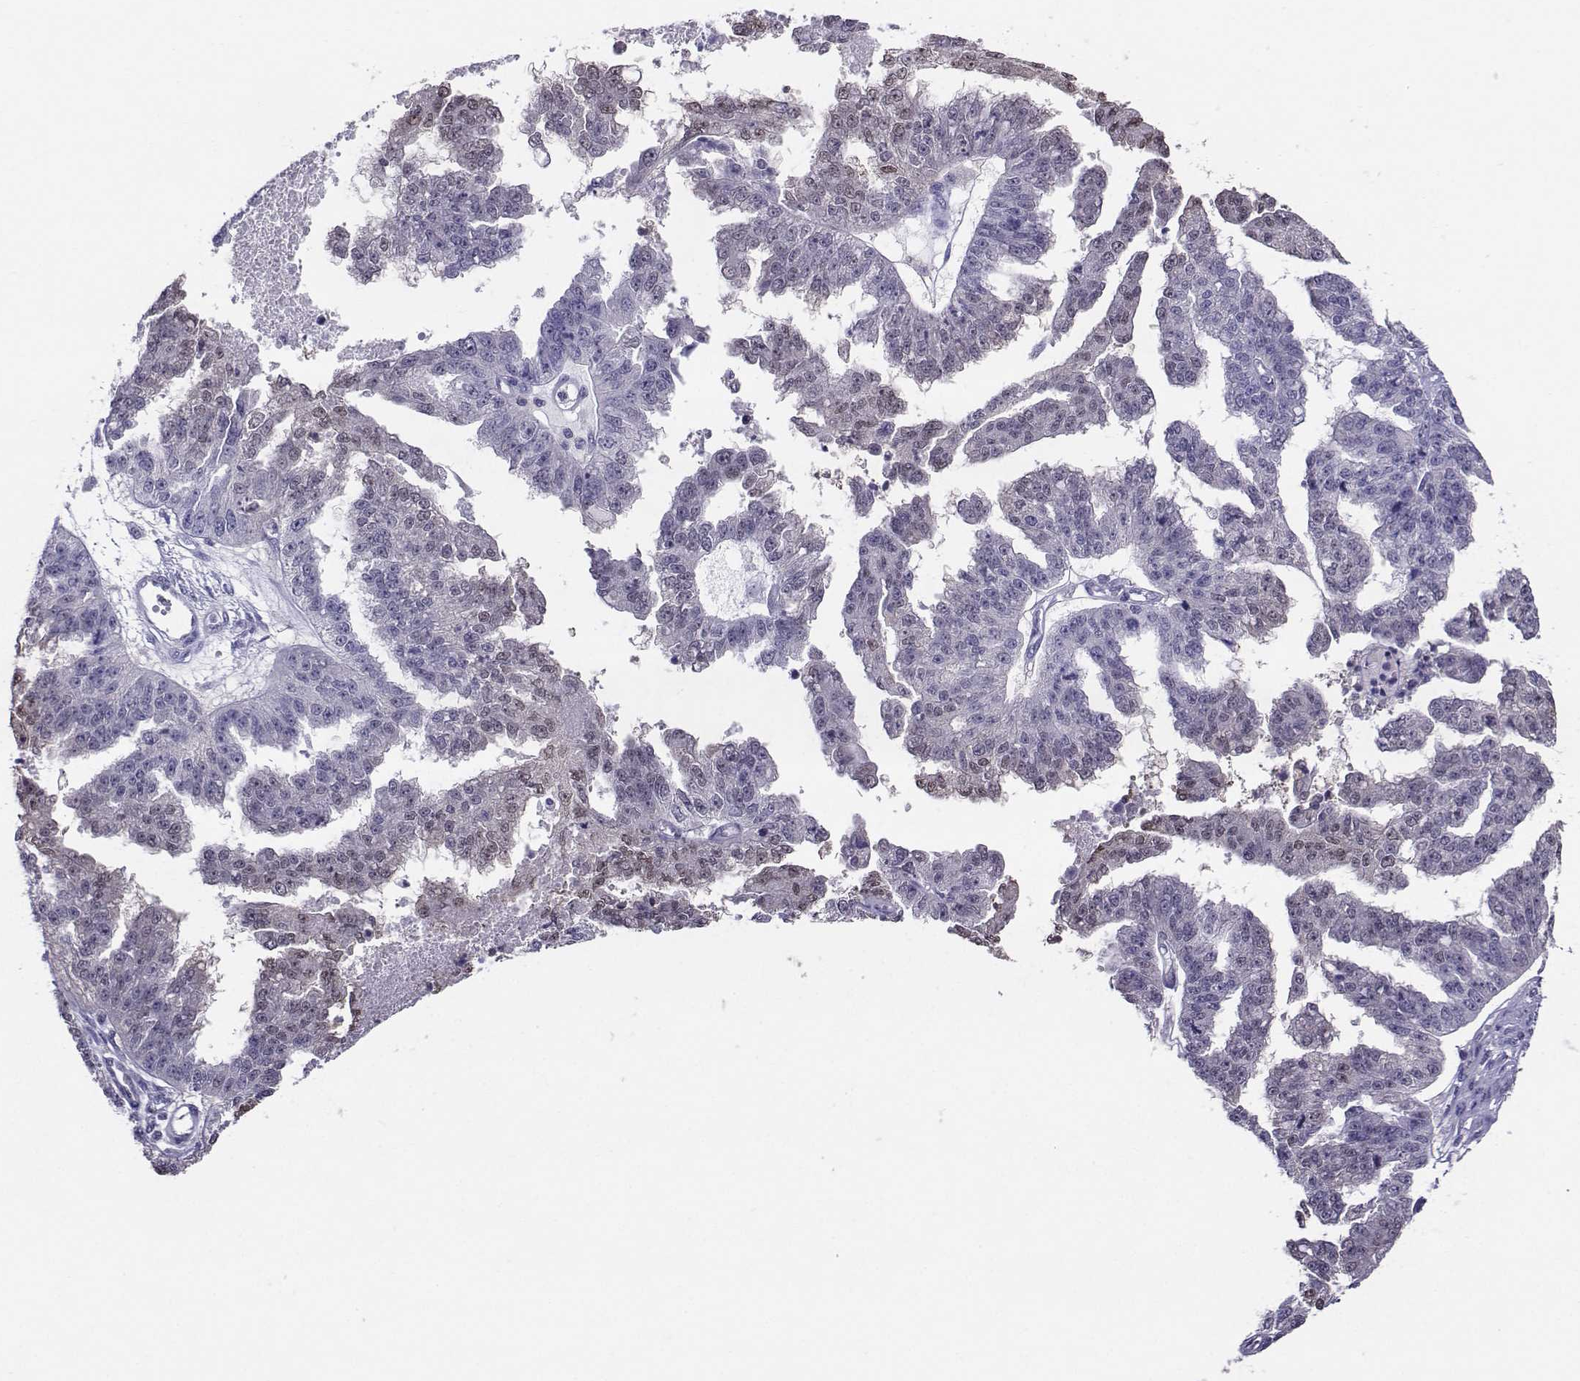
{"staining": {"intensity": "negative", "quantity": "none", "location": "none"}, "tissue": "ovarian cancer", "cell_type": "Tumor cells", "image_type": "cancer", "snomed": [{"axis": "morphology", "description": "Cystadenocarcinoma, serous, NOS"}, {"axis": "topography", "description": "Ovary"}], "caption": "Ovarian cancer (serous cystadenocarcinoma) stained for a protein using immunohistochemistry (IHC) displays no positivity tumor cells.", "gene": "PGK1", "patient": {"sex": "female", "age": 58}}